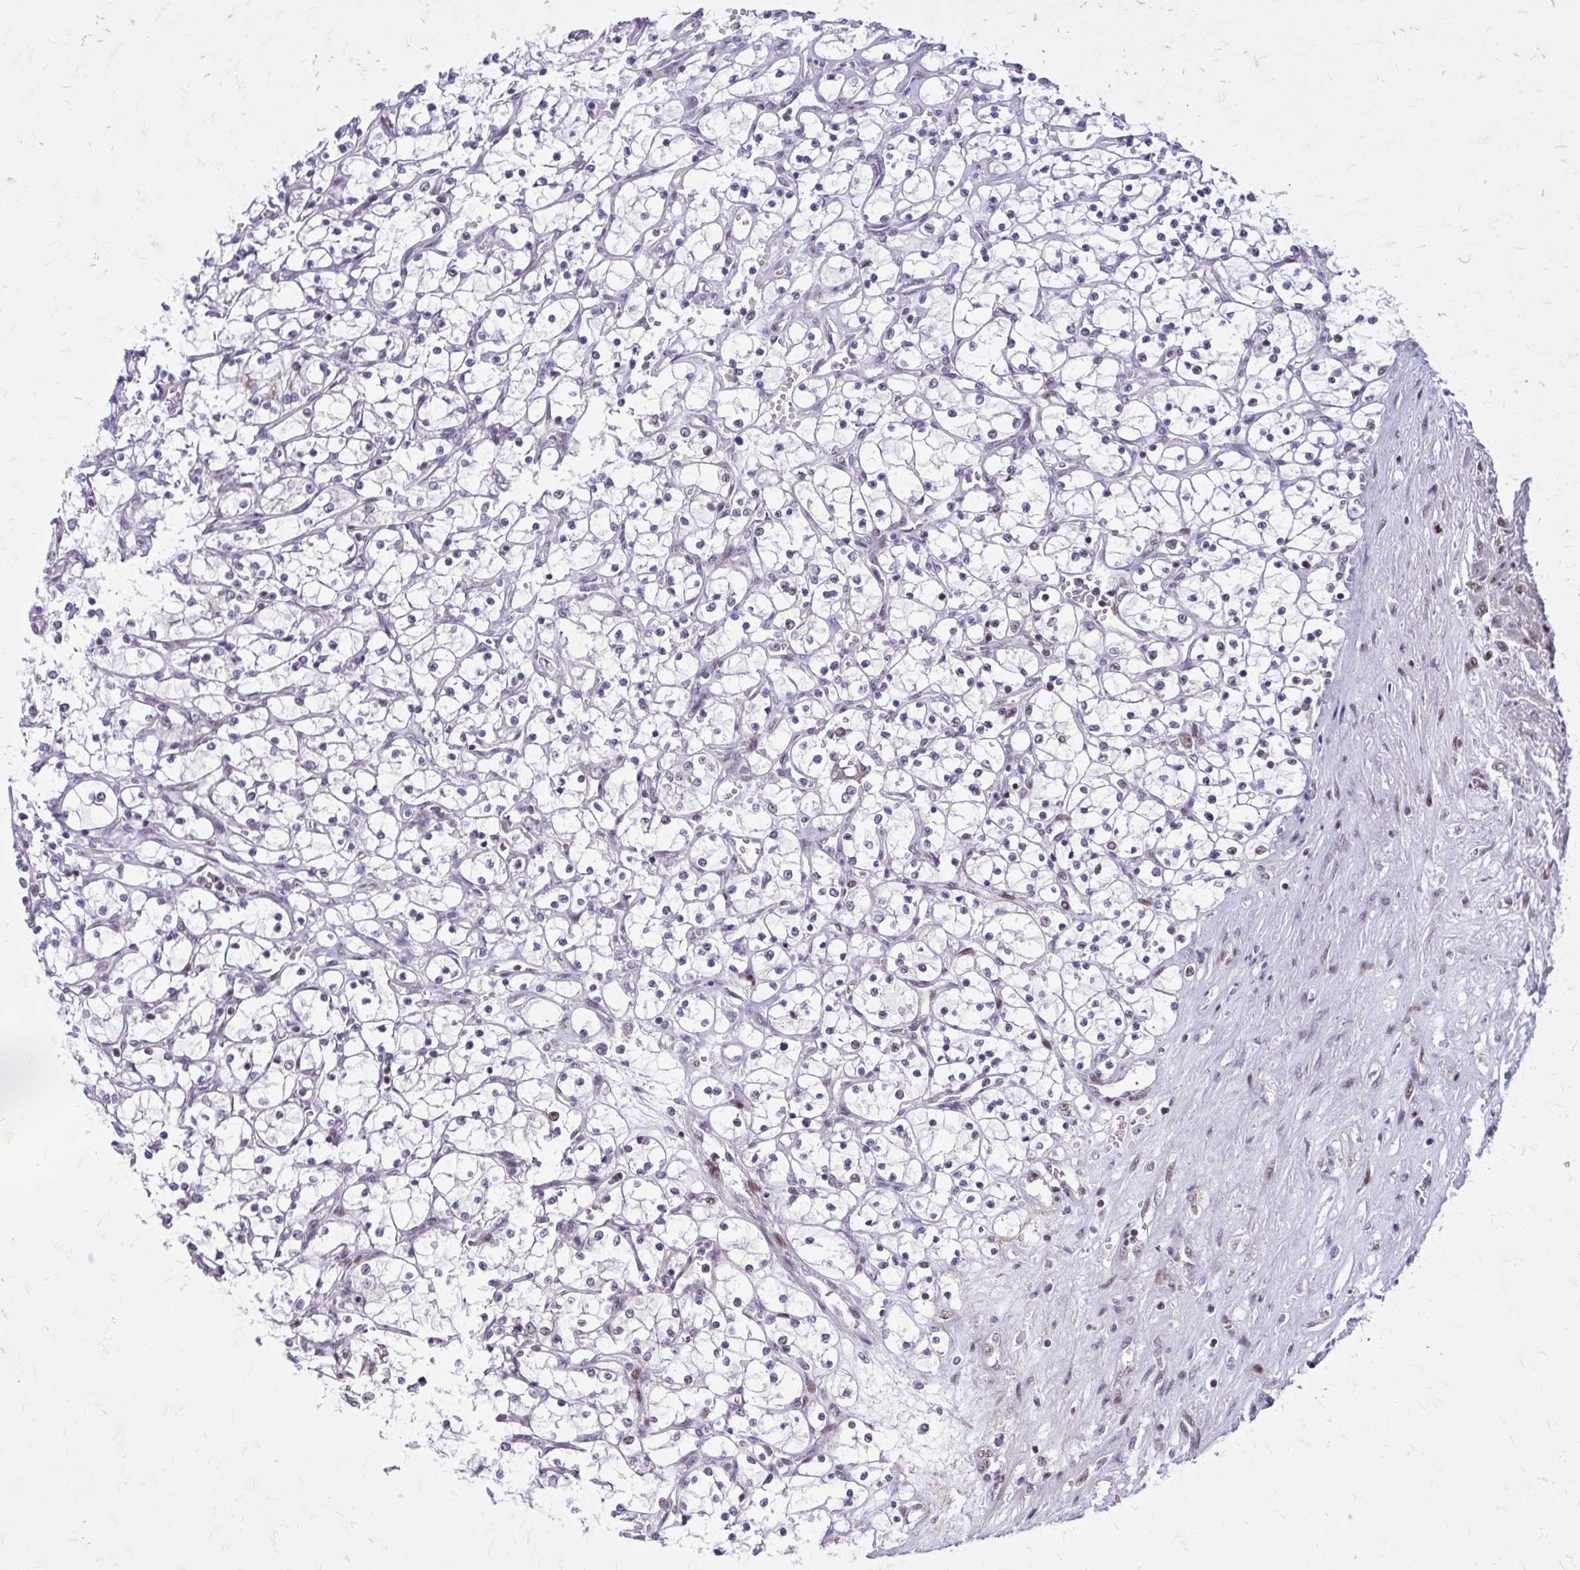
{"staining": {"intensity": "negative", "quantity": "none", "location": "none"}, "tissue": "renal cancer", "cell_type": "Tumor cells", "image_type": "cancer", "snomed": [{"axis": "morphology", "description": "Adenocarcinoma, NOS"}, {"axis": "topography", "description": "Kidney"}], "caption": "Tumor cells show no significant positivity in renal cancer (adenocarcinoma).", "gene": "PSME4", "patient": {"sex": "female", "age": 69}}